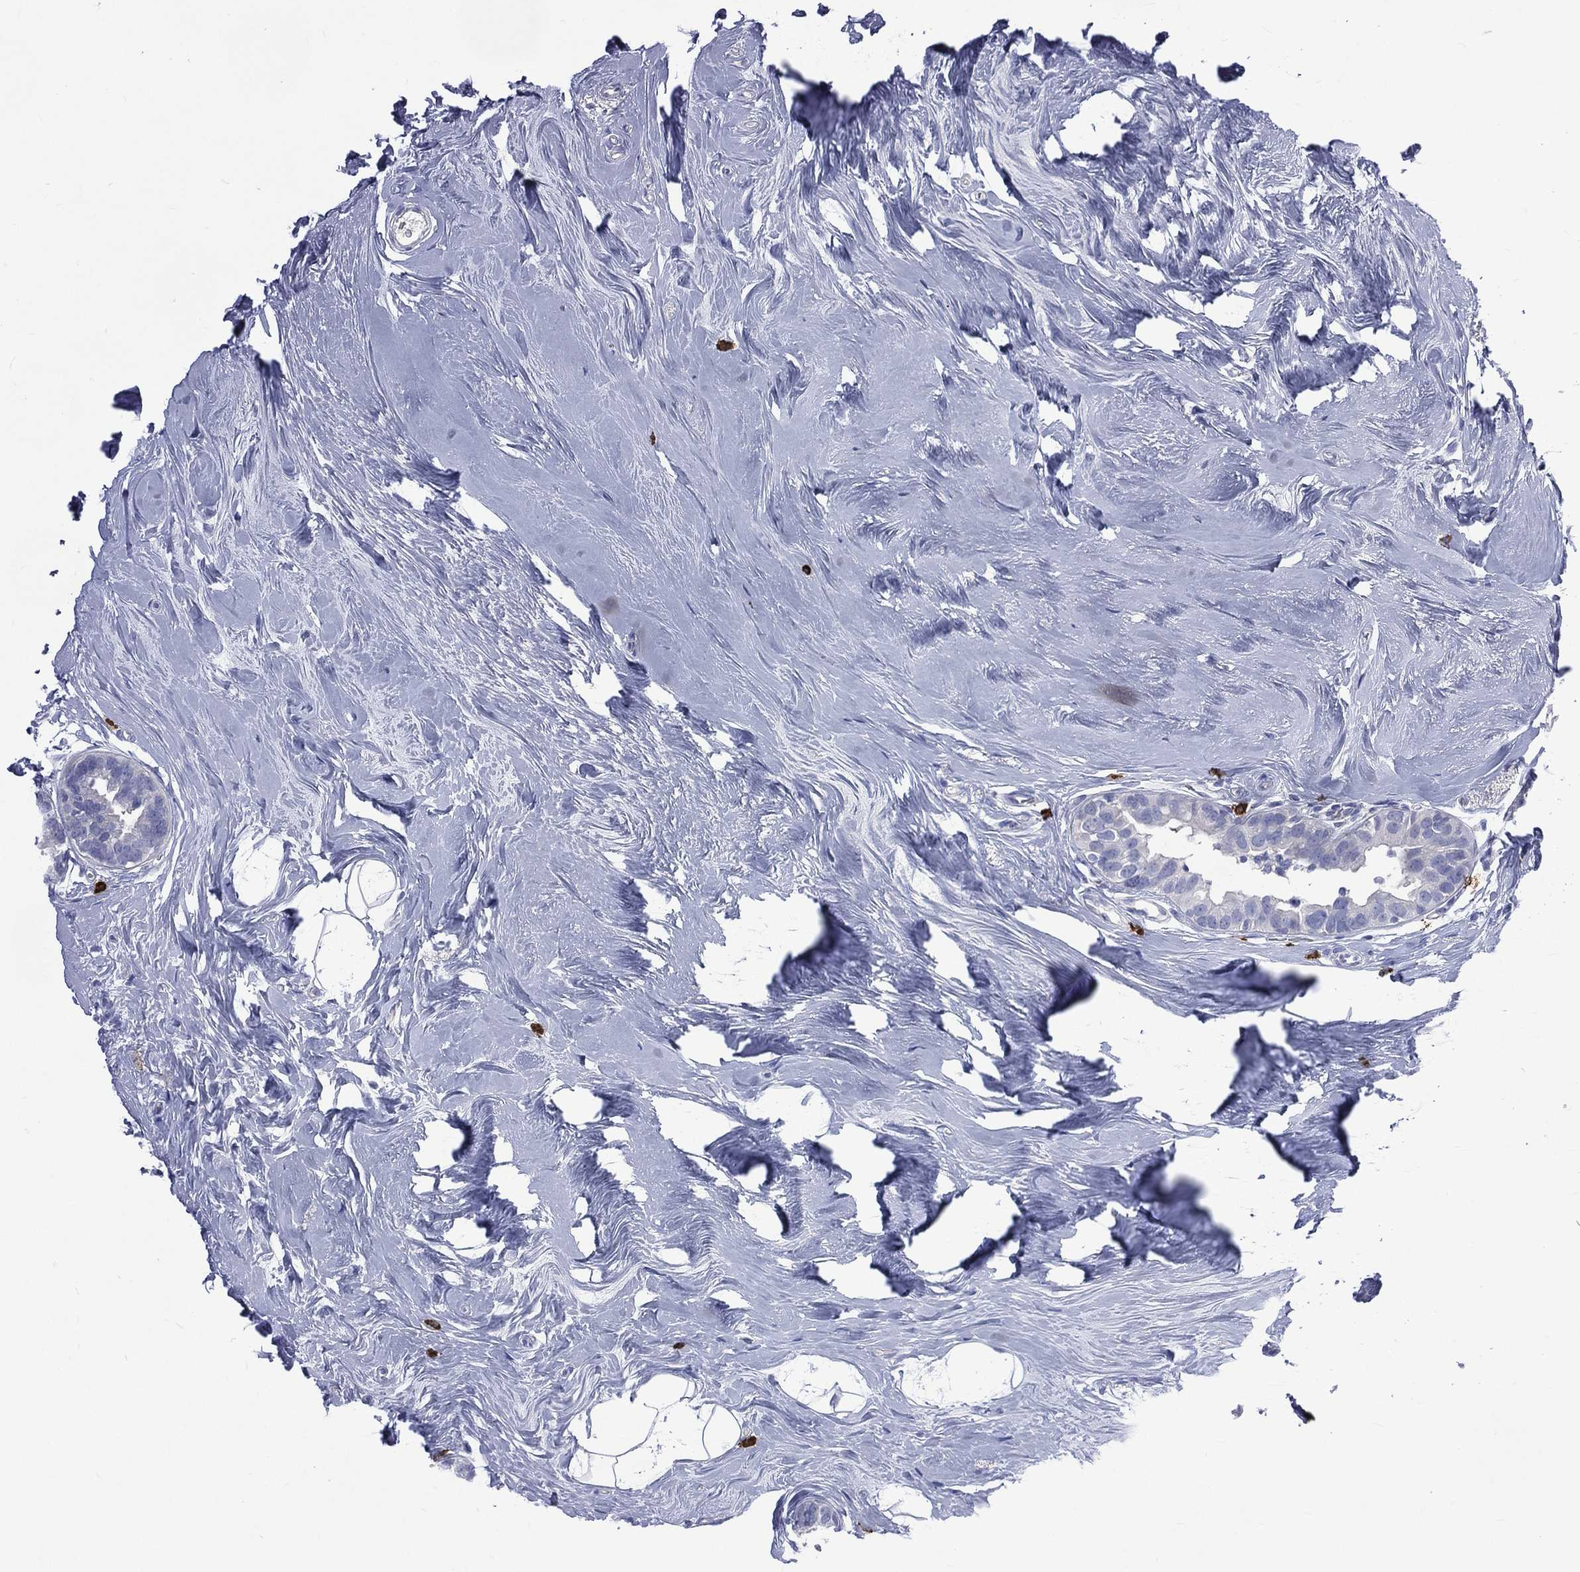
{"staining": {"intensity": "negative", "quantity": "none", "location": "none"}, "tissue": "breast cancer", "cell_type": "Tumor cells", "image_type": "cancer", "snomed": [{"axis": "morphology", "description": "Duct carcinoma"}, {"axis": "topography", "description": "Breast"}], "caption": "Tumor cells show no significant staining in breast cancer (invasive ductal carcinoma).", "gene": "ELANE", "patient": {"sex": "female", "age": 55}}